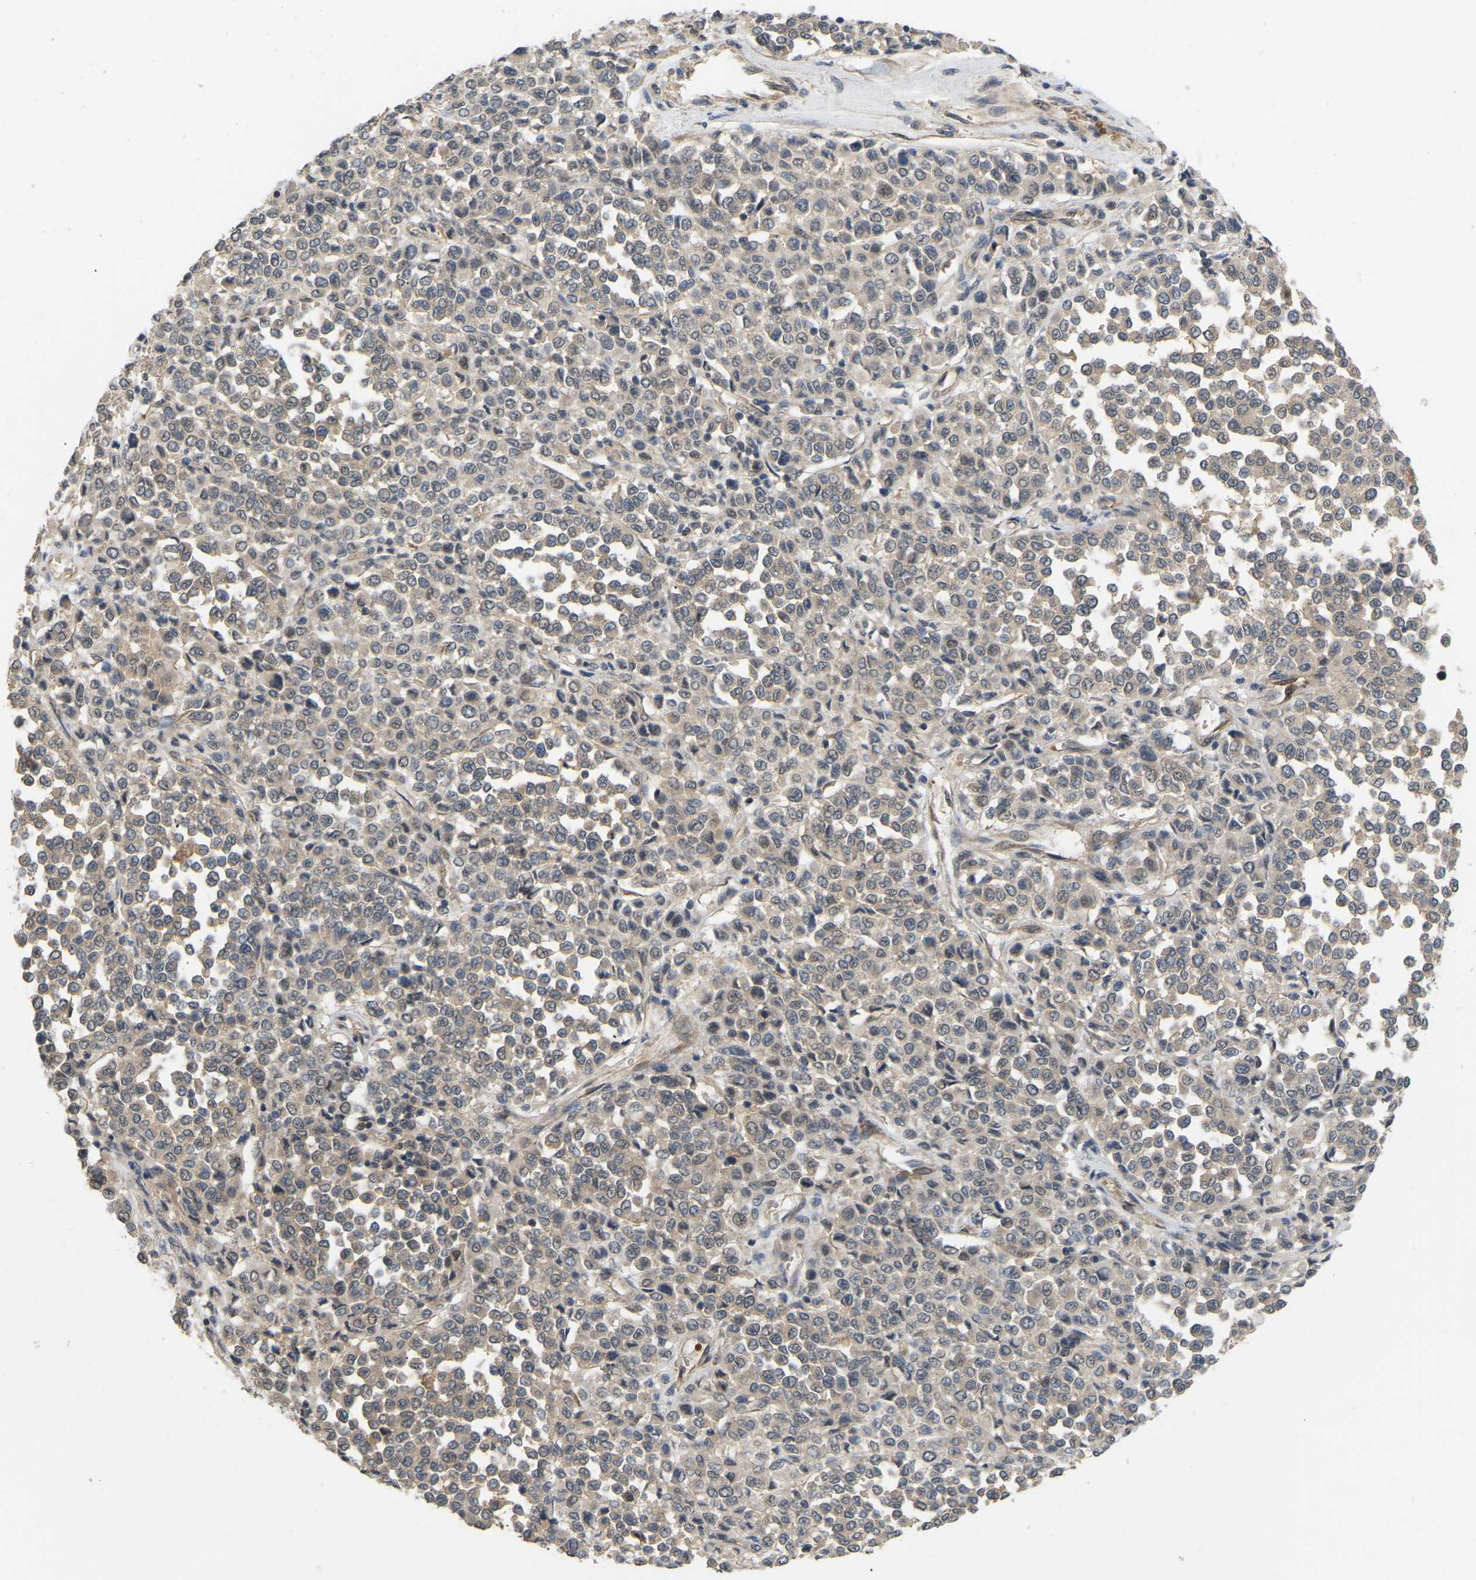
{"staining": {"intensity": "negative", "quantity": "none", "location": "none"}, "tissue": "melanoma", "cell_type": "Tumor cells", "image_type": "cancer", "snomed": [{"axis": "morphology", "description": "Malignant melanoma, Metastatic site"}, {"axis": "topography", "description": "Pancreas"}], "caption": "The micrograph reveals no significant expression in tumor cells of melanoma.", "gene": "LIMK2", "patient": {"sex": "female", "age": 30}}